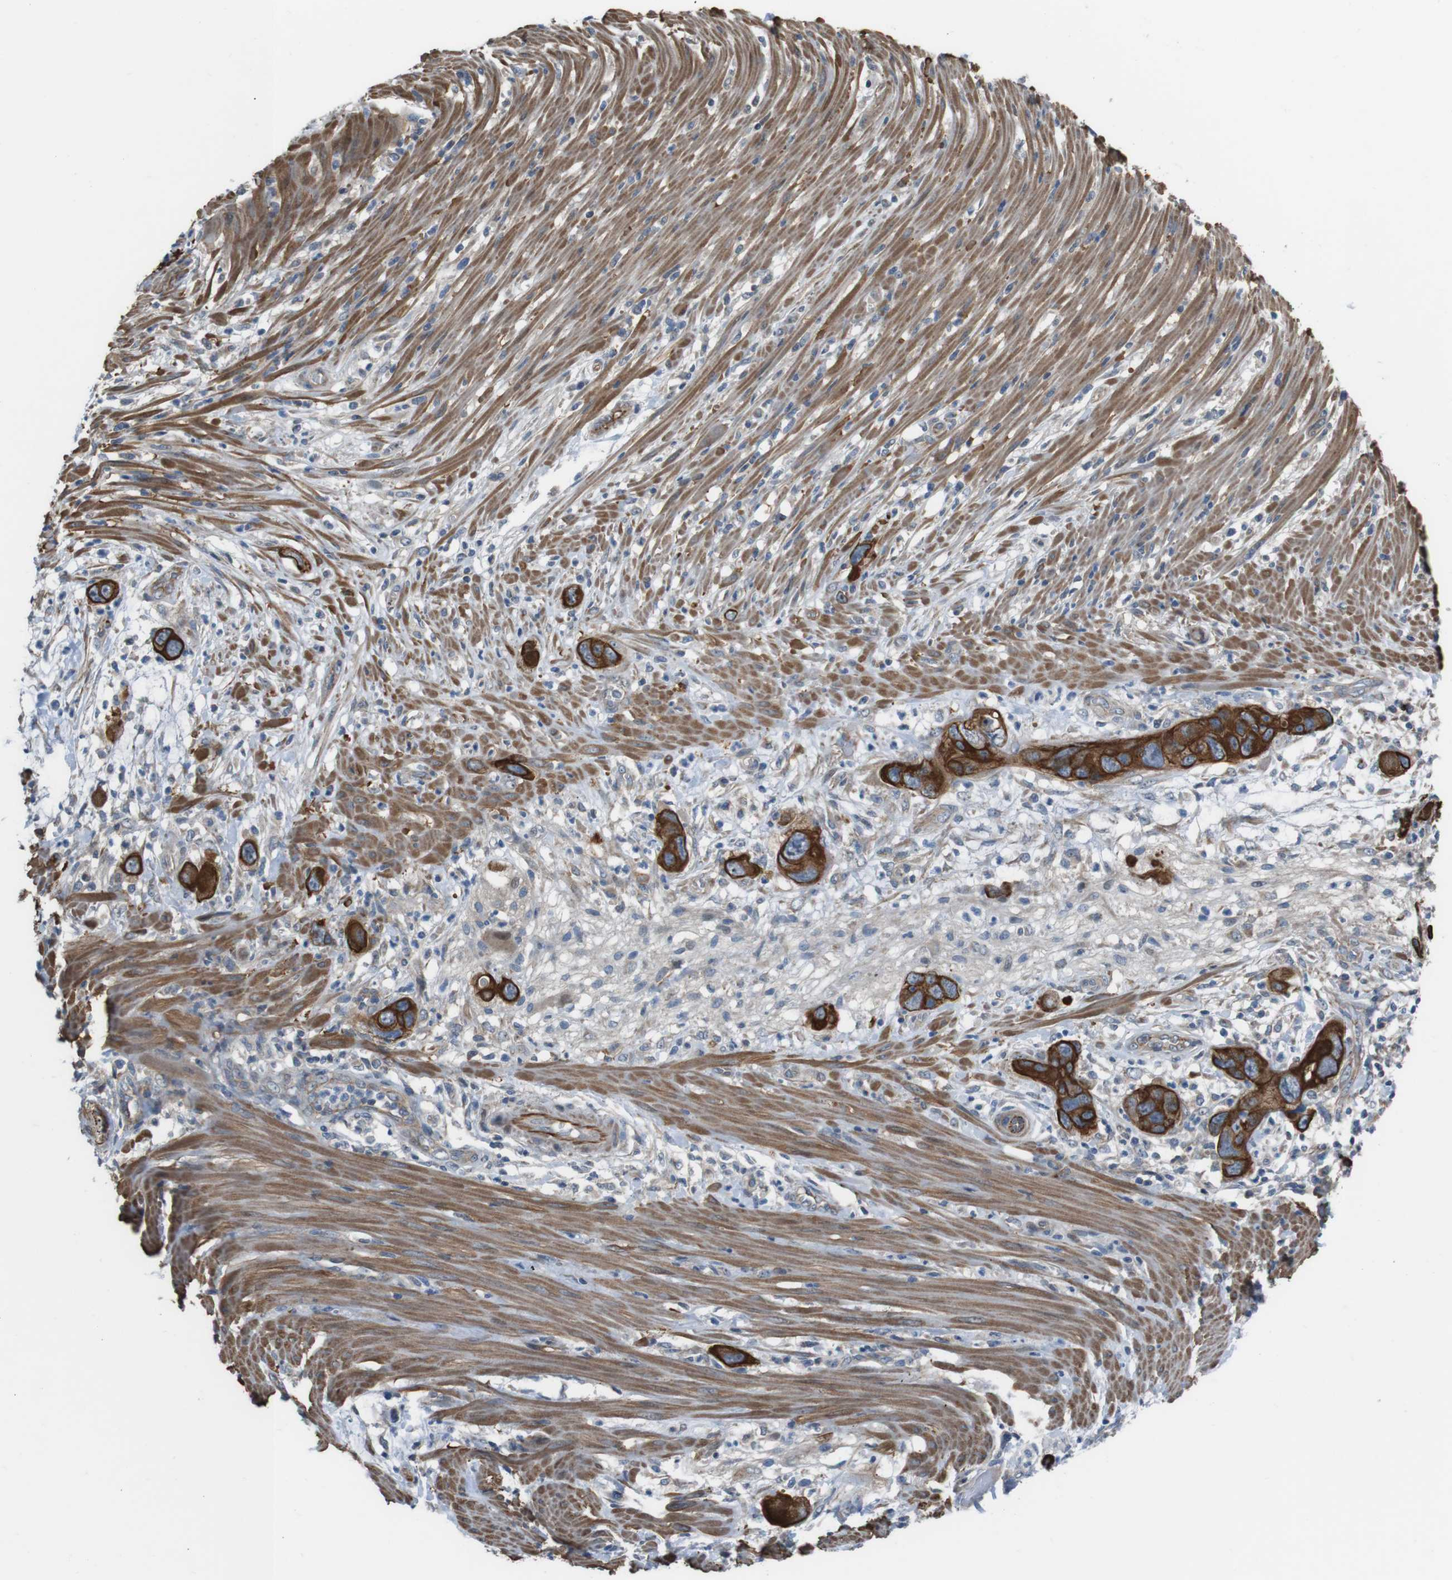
{"staining": {"intensity": "strong", "quantity": ">75%", "location": "cytoplasmic/membranous"}, "tissue": "pancreatic cancer", "cell_type": "Tumor cells", "image_type": "cancer", "snomed": [{"axis": "morphology", "description": "Adenocarcinoma, NOS"}, {"axis": "topography", "description": "Pancreas"}], "caption": "Immunohistochemistry (IHC) image of neoplastic tissue: pancreatic cancer (adenocarcinoma) stained using IHC reveals high levels of strong protein expression localized specifically in the cytoplasmic/membranous of tumor cells, appearing as a cytoplasmic/membranous brown color.", "gene": "FAM174B", "patient": {"sex": "female", "age": 71}}